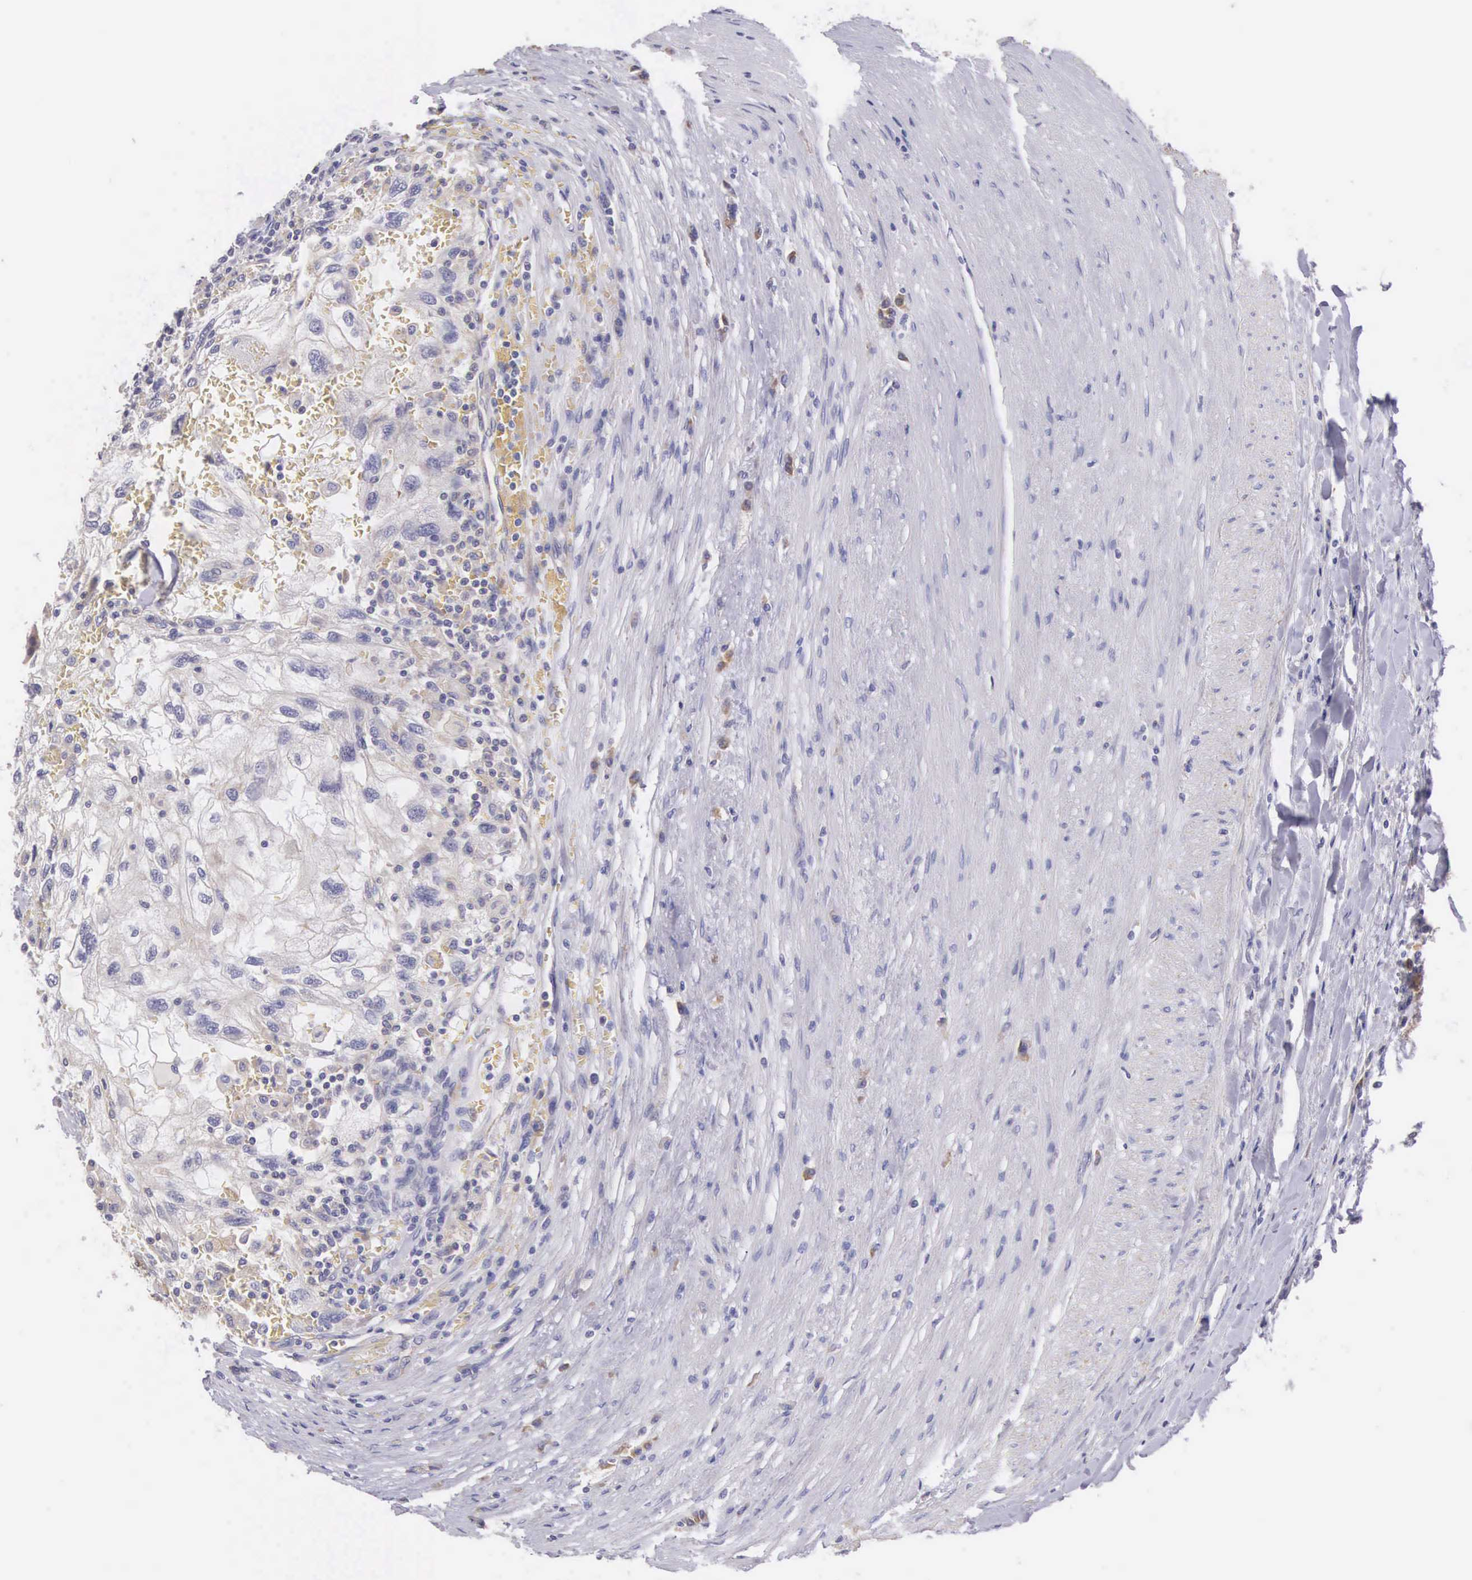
{"staining": {"intensity": "negative", "quantity": "none", "location": "none"}, "tissue": "renal cancer", "cell_type": "Tumor cells", "image_type": "cancer", "snomed": [{"axis": "morphology", "description": "Normal tissue, NOS"}, {"axis": "morphology", "description": "Adenocarcinoma, NOS"}, {"axis": "topography", "description": "Kidney"}], "caption": "Tumor cells show no significant positivity in renal adenocarcinoma. The staining was performed using DAB (3,3'-diaminobenzidine) to visualize the protein expression in brown, while the nuclei were stained in blue with hematoxylin (Magnification: 20x).", "gene": "OSBPL3", "patient": {"sex": "male", "age": 71}}